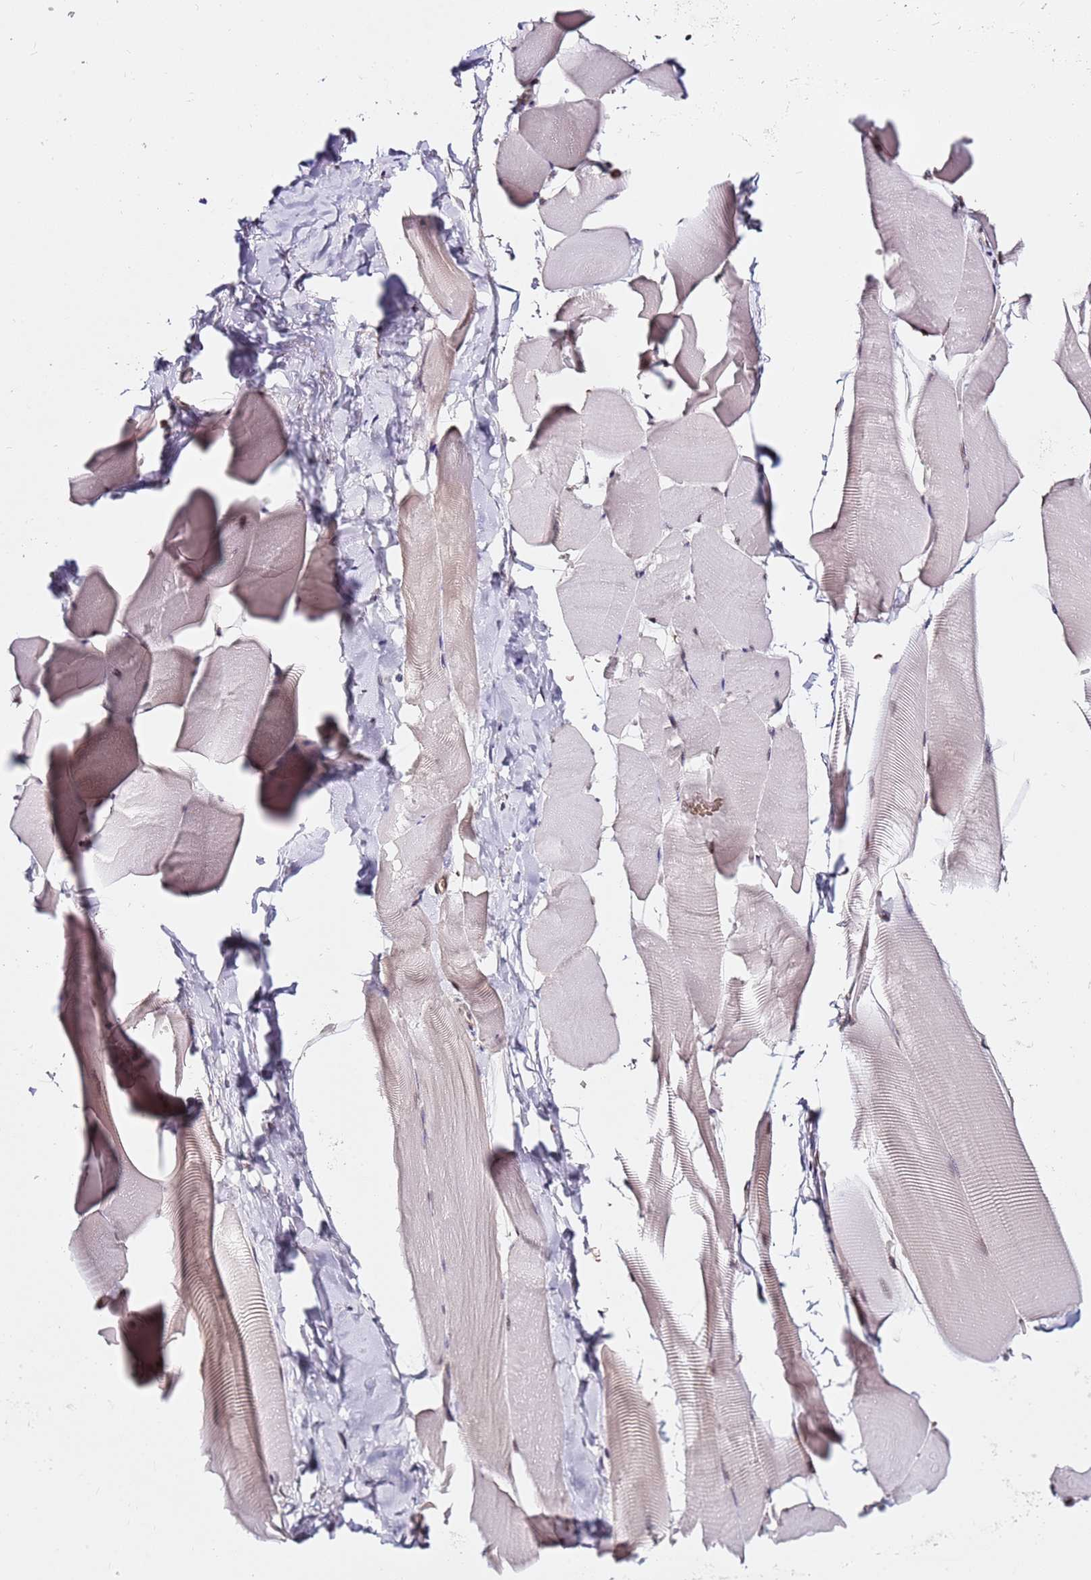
{"staining": {"intensity": "negative", "quantity": "none", "location": "none"}, "tissue": "skeletal muscle", "cell_type": "Myocytes", "image_type": "normal", "snomed": [{"axis": "morphology", "description": "Normal tissue, NOS"}, {"axis": "topography", "description": "Skeletal muscle"}], "caption": "Myocytes show no significant positivity in benign skeletal muscle.", "gene": "RGS18", "patient": {"sex": "male", "age": 25}}